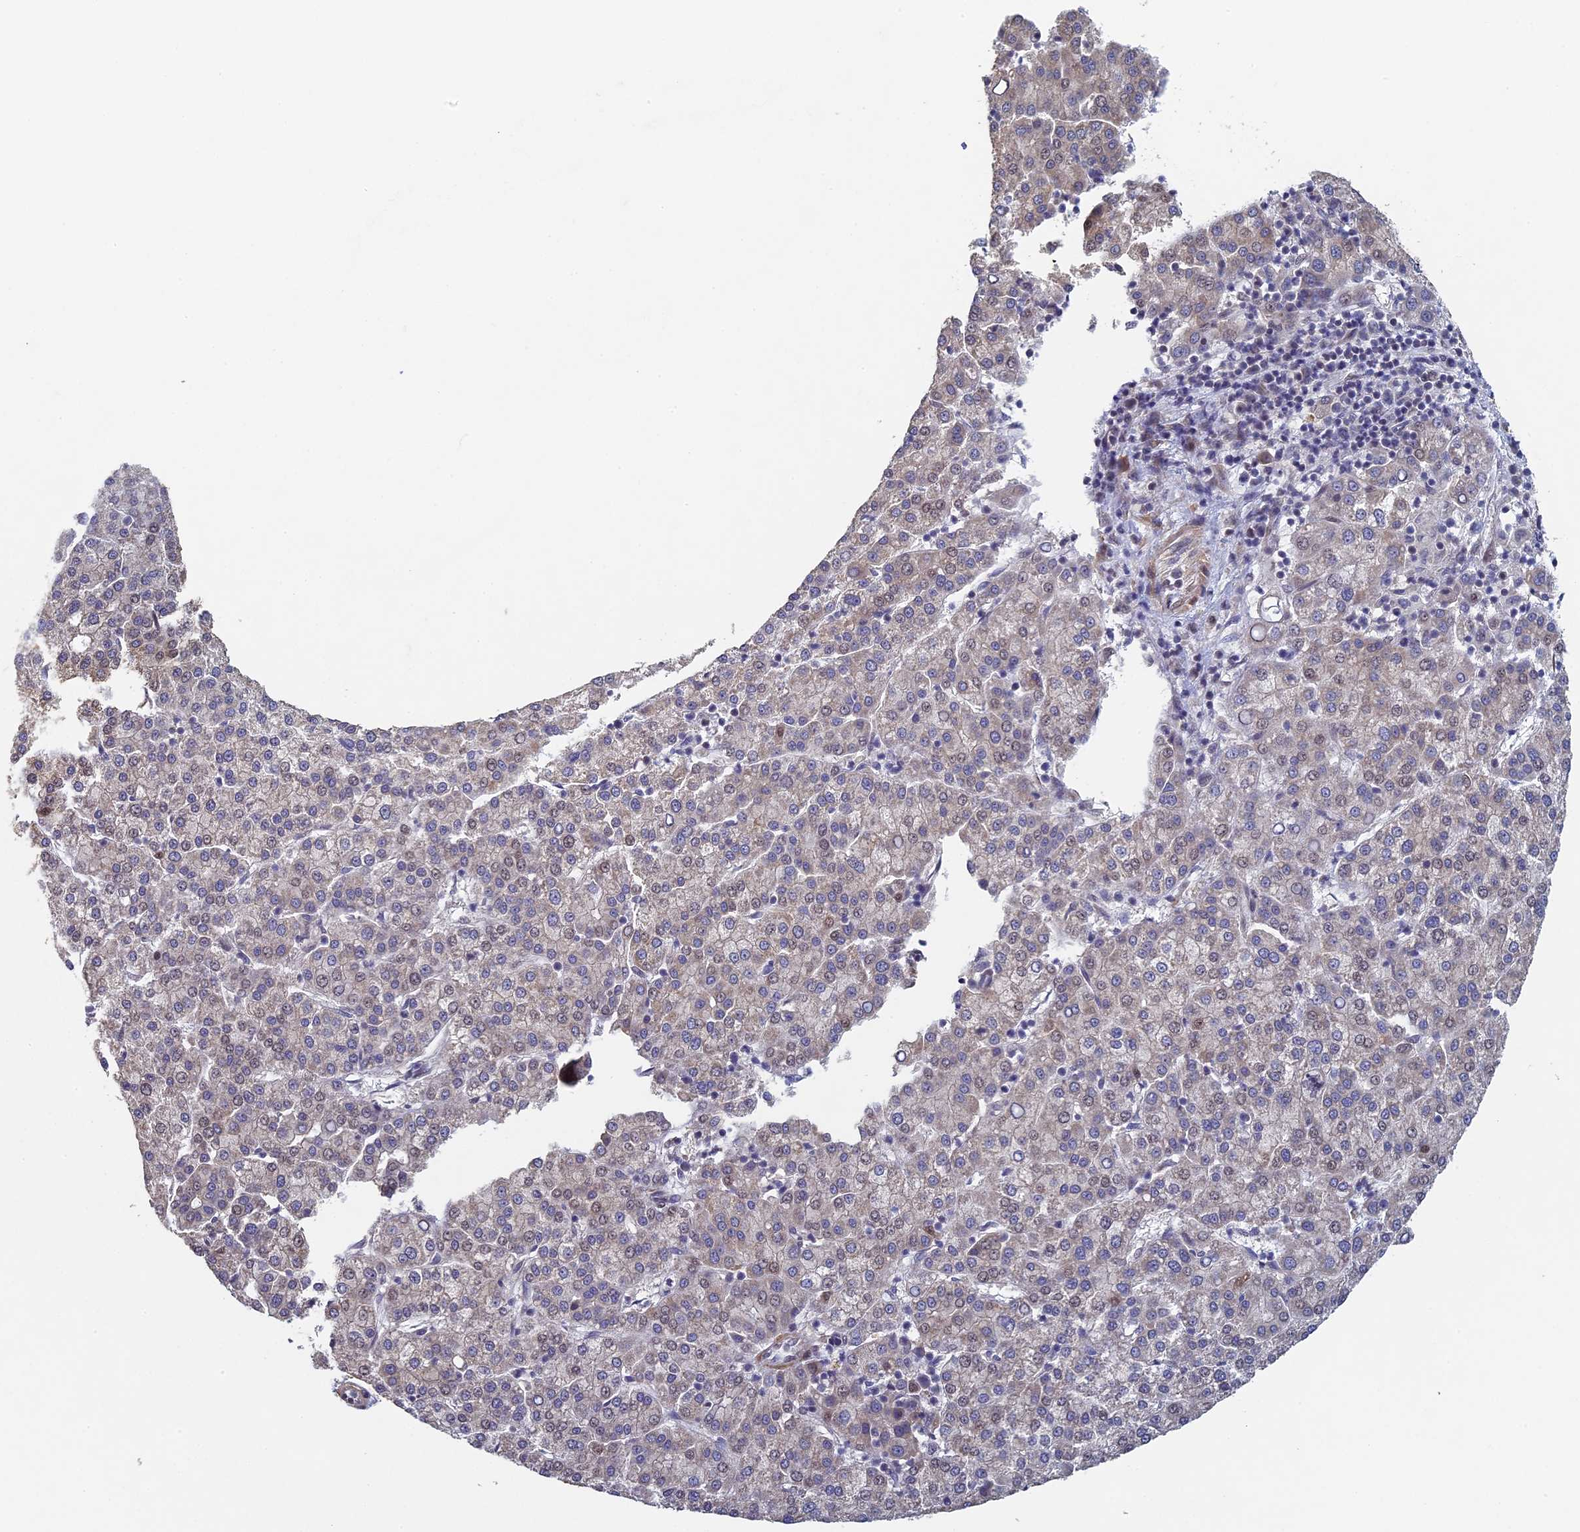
{"staining": {"intensity": "weak", "quantity": "<25%", "location": "nuclear"}, "tissue": "liver cancer", "cell_type": "Tumor cells", "image_type": "cancer", "snomed": [{"axis": "morphology", "description": "Carcinoma, Hepatocellular, NOS"}, {"axis": "topography", "description": "Liver"}], "caption": "Immunohistochemistry (IHC) of human liver cancer (hepatocellular carcinoma) reveals no positivity in tumor cells.", "gene": "DIXDC1", "patient": {"sex": "female", "age": 58}}